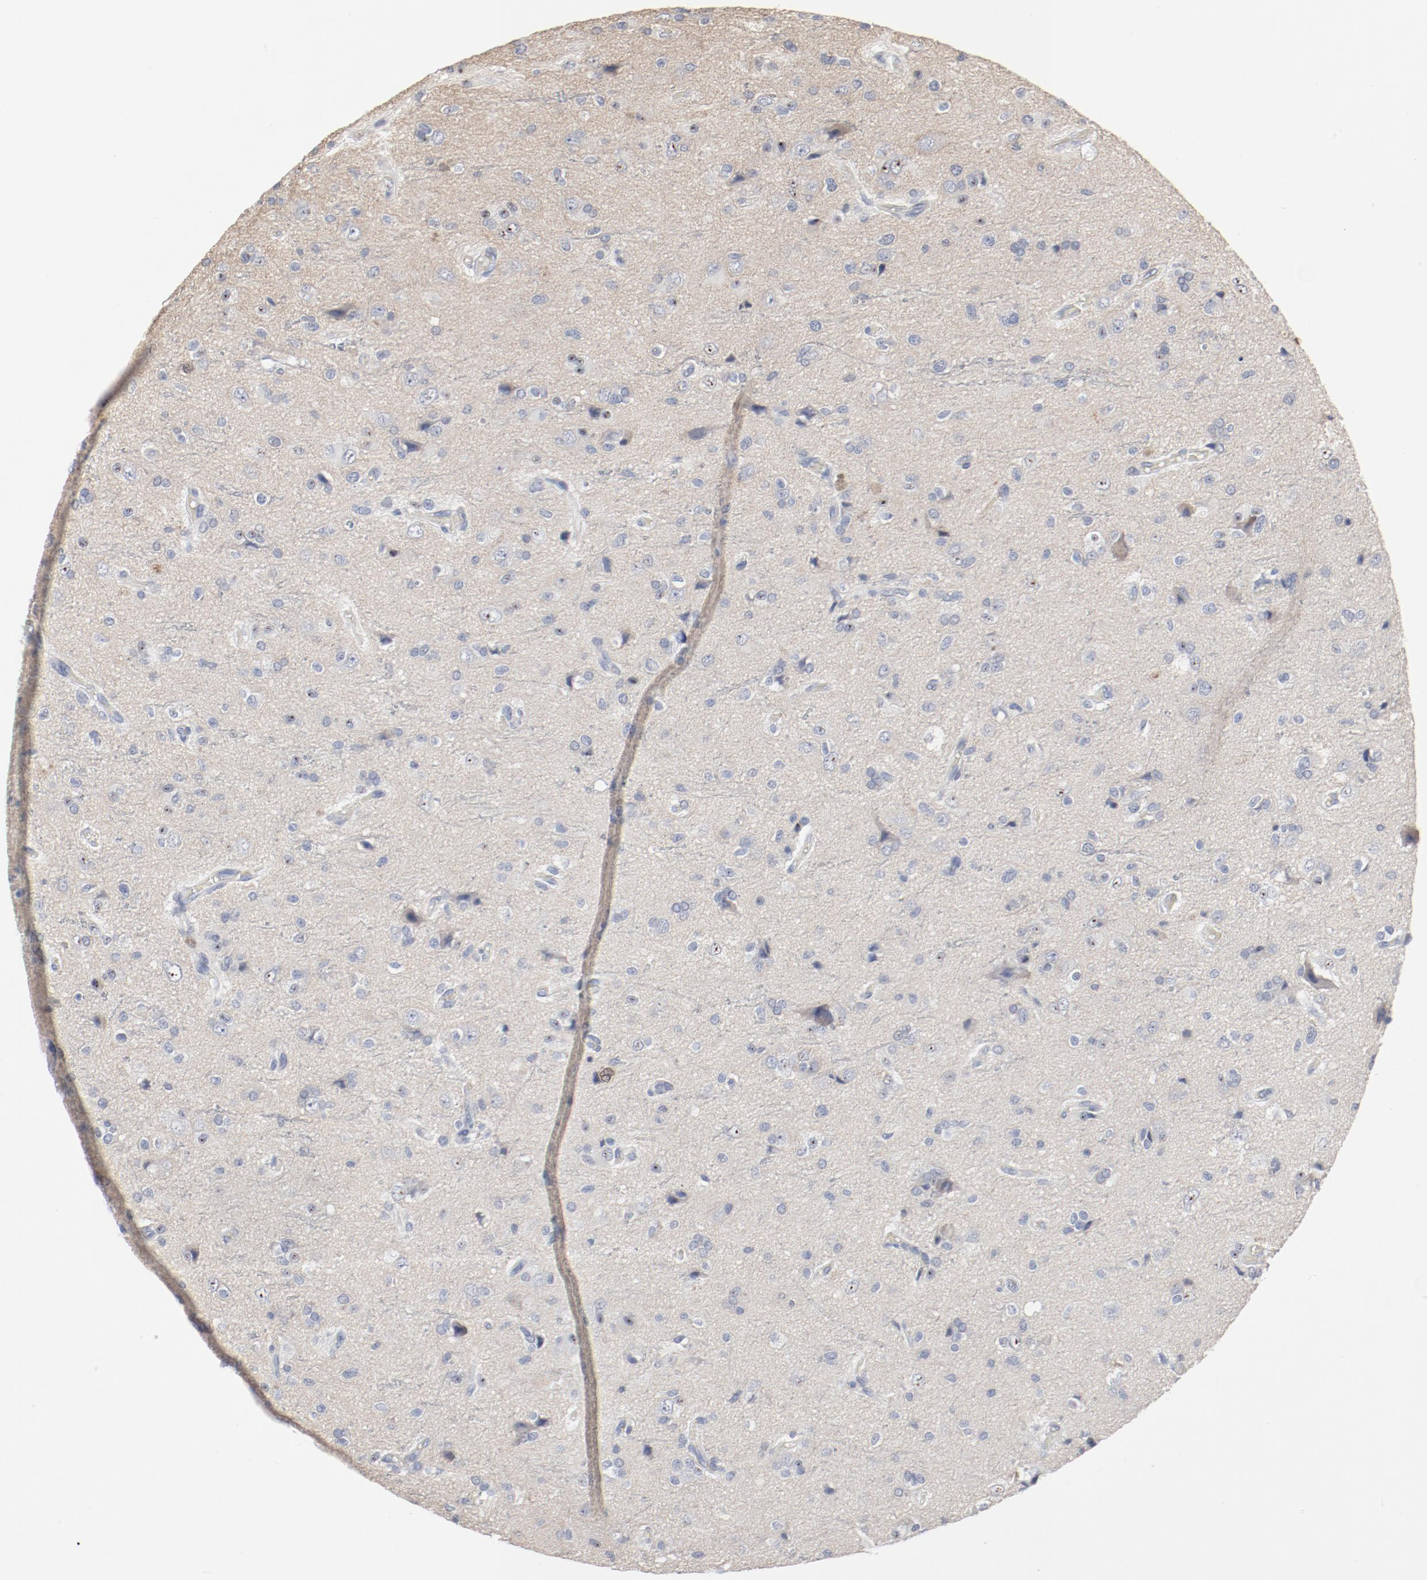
{"staining": {"intensity": "moderate", "quantity": "<25%", "location": "nuclear"}, "tissue": "glioma", "cell_type": "Tumor cells", "image_type": "cancer", "snomed": [{"axis": "morphology", "description": "Glioma, malignant, High grade"}, {"axis": "topography", "description": "Brain"}], "caption": "A brown stain labels moderate nuclear positivity of a protein in malignant glioma (high-grade) tumor cells.", "gene": "CDK1", "patient": {"sex": "male", "age": 47}}